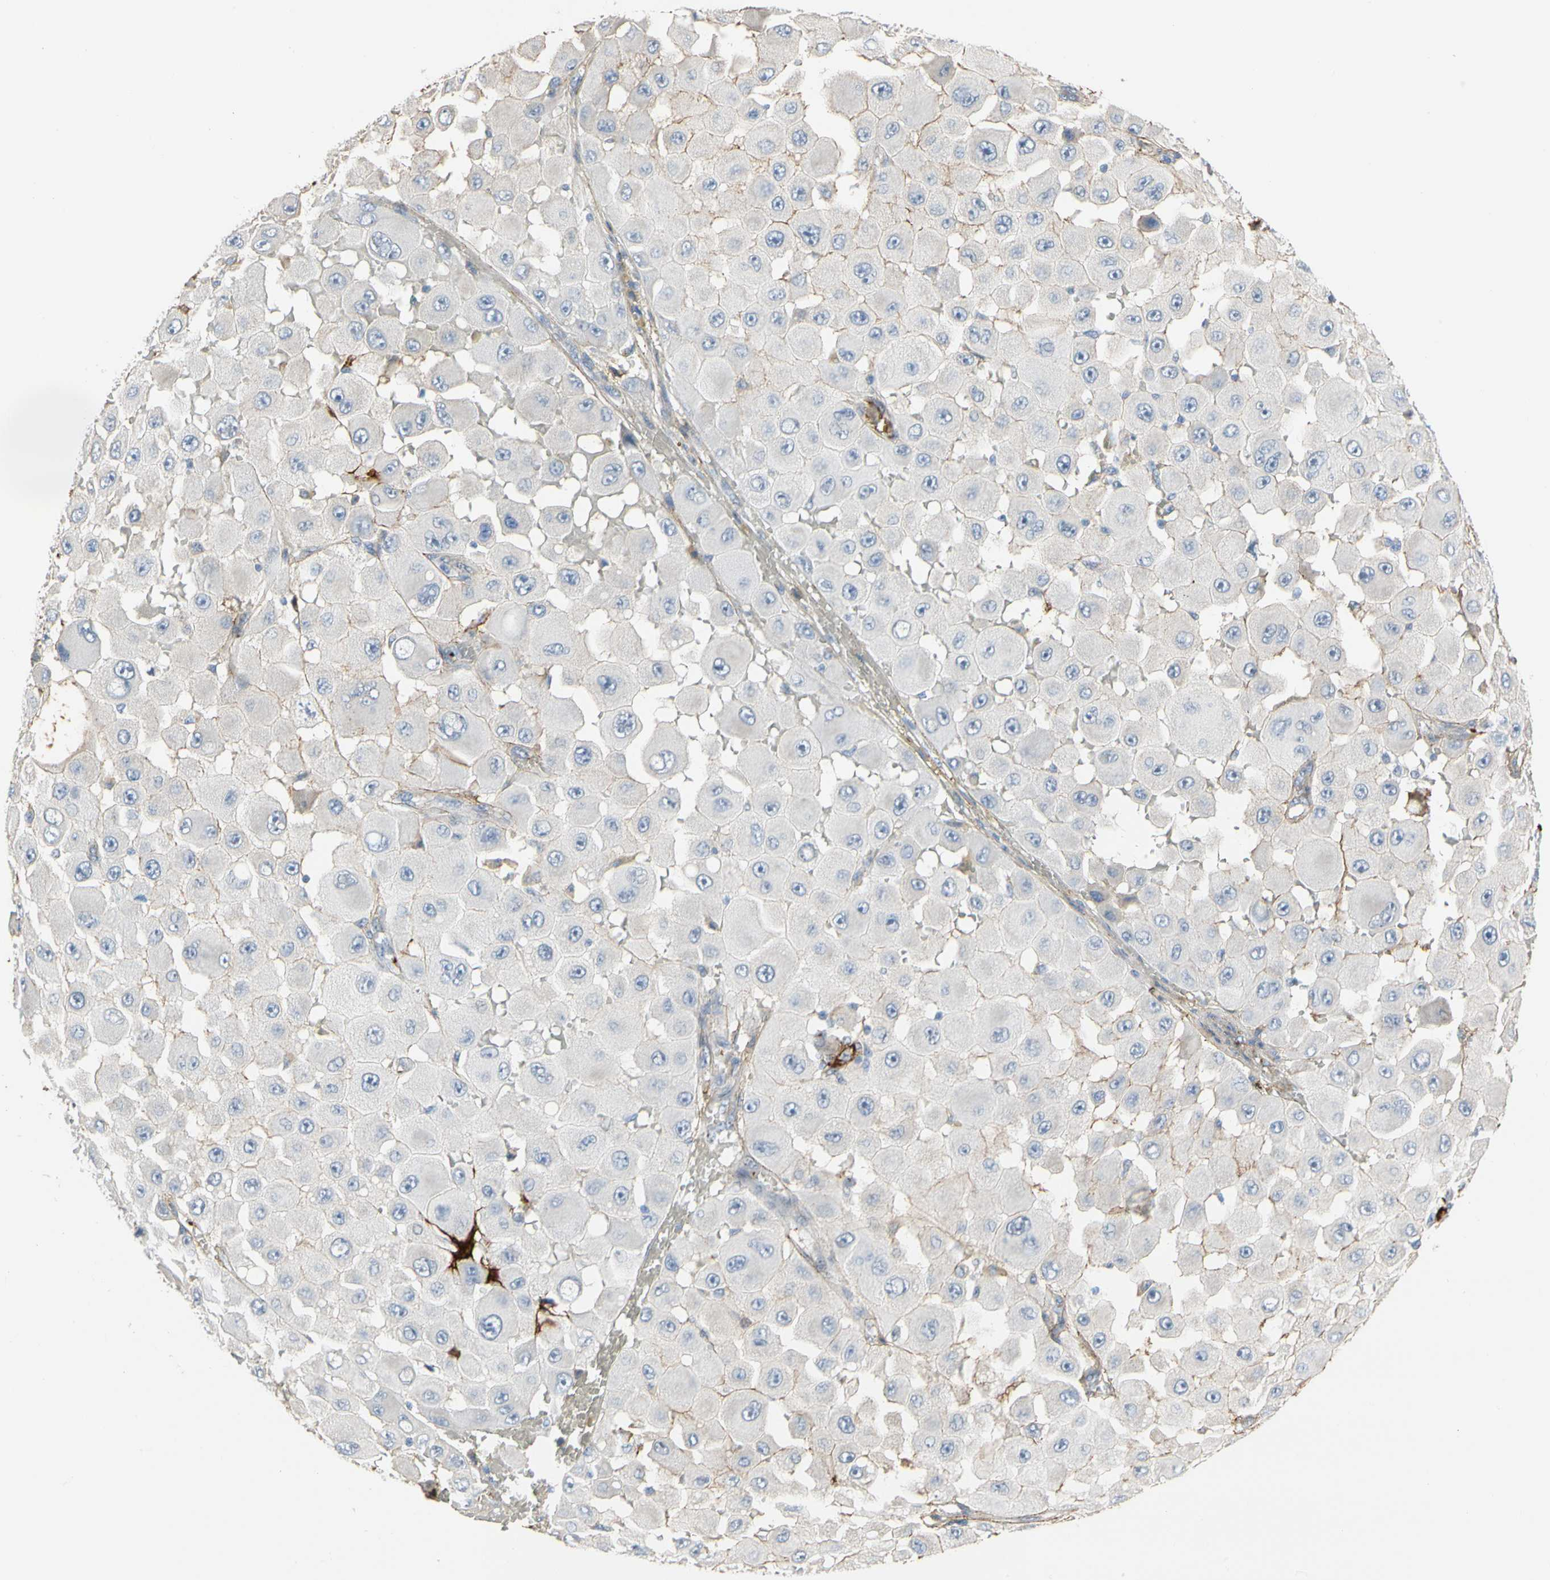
{"staining": {"intensity": "negative", "quantity": "none", "location": "none"}, "tissue": "melanoma", "cell_type": "Tumor cells", "image_type": "cancer", "snomed": [{"axis": "morphology", "description": "Malignant melanoma, NOS"}, {"axis": "topography", "description": "Skin"}], "caption": "The micrograph displays no staining of tumor cells in malignant melanoma.", "gene": "FGB", "patient": {"sex": "female", "age": 81}}